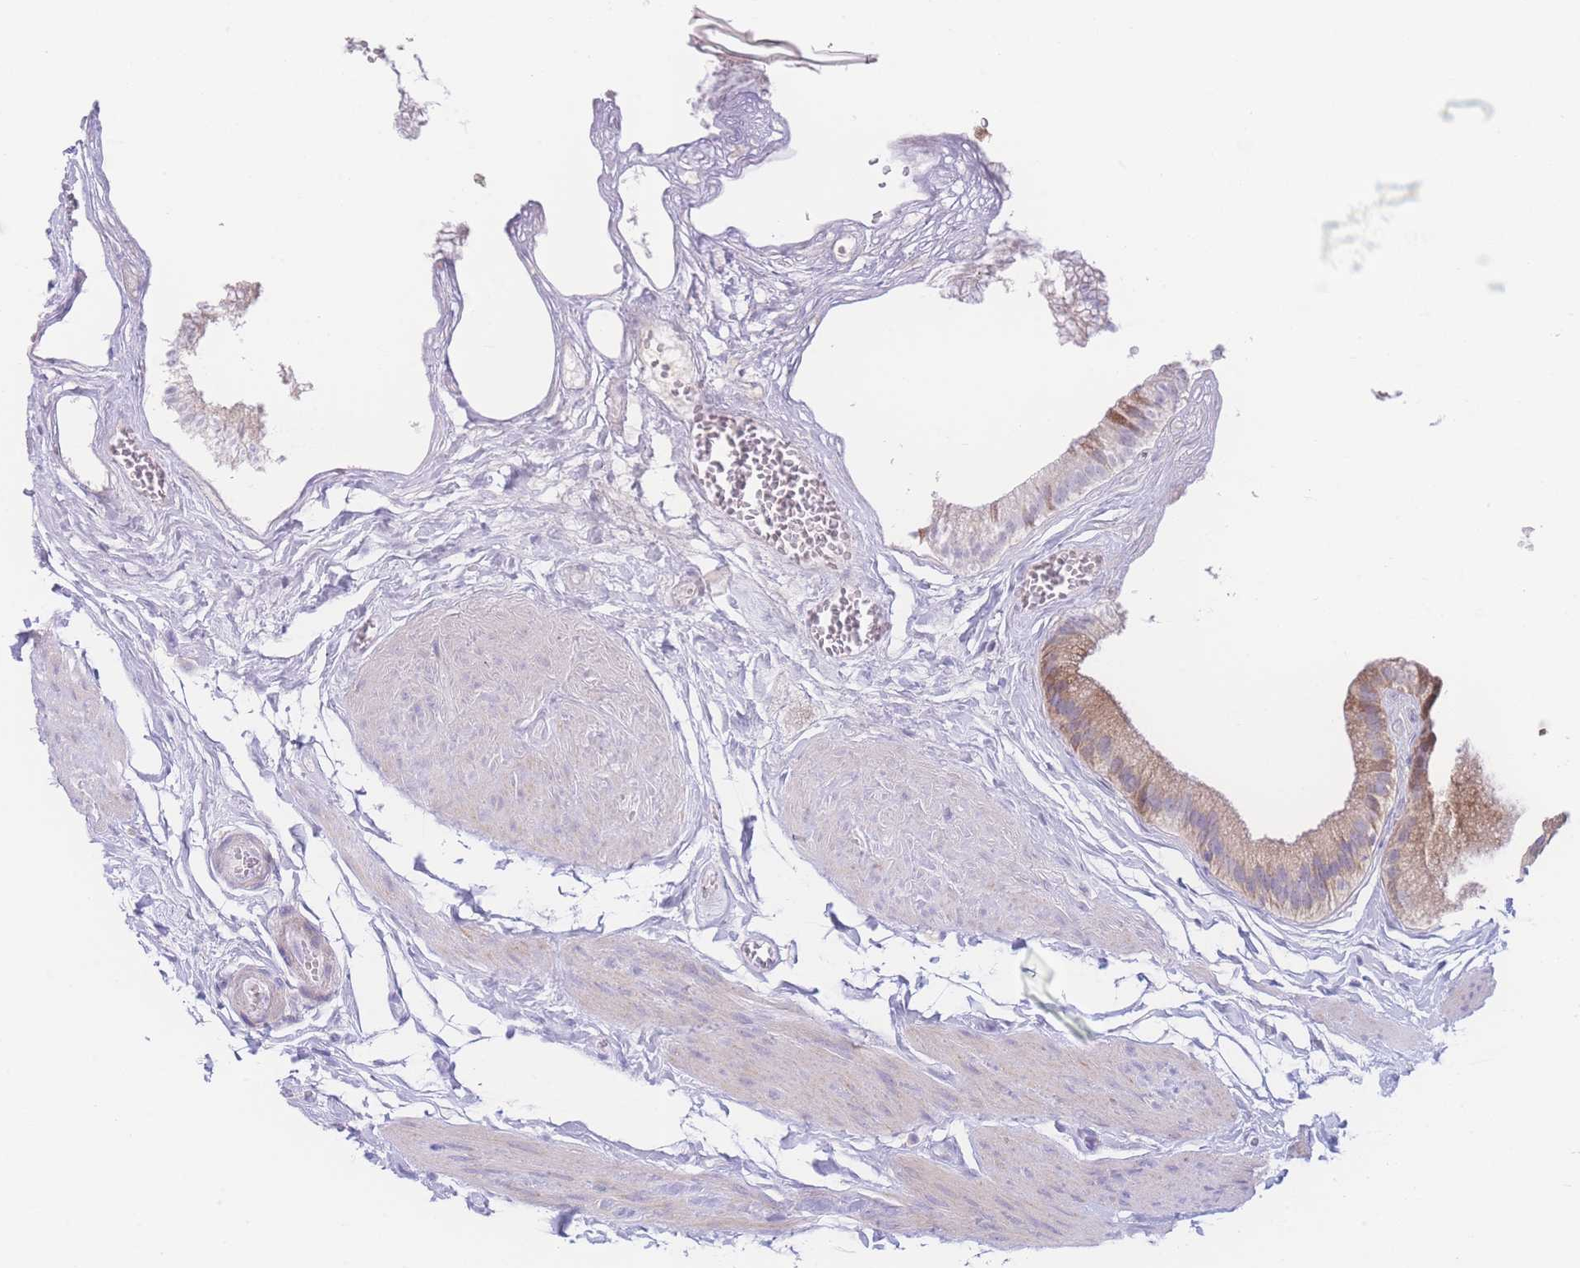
{"staining": {"intensity": "moderate", "quantity": "25%-75%", "location": "cytoplasmic/membranous"}, "tissue": "gallbladder", "cell_type": "Glandular cells", "image_type": "normal", "snomed": [{"axis": "morphology", "description": "Normal tissue, NOS"}, {"axis": "topography", "description": "Gallbladder"}], "caption": "There is medium levels of moderate cytoplasmic/membranous staining in glandular cells of unremarkable gallbladder, as demonstrated by immunohistochemical staining (brown color).", "gene": "NBEAL1", "patient": {"sex": "female", "age": 54}}